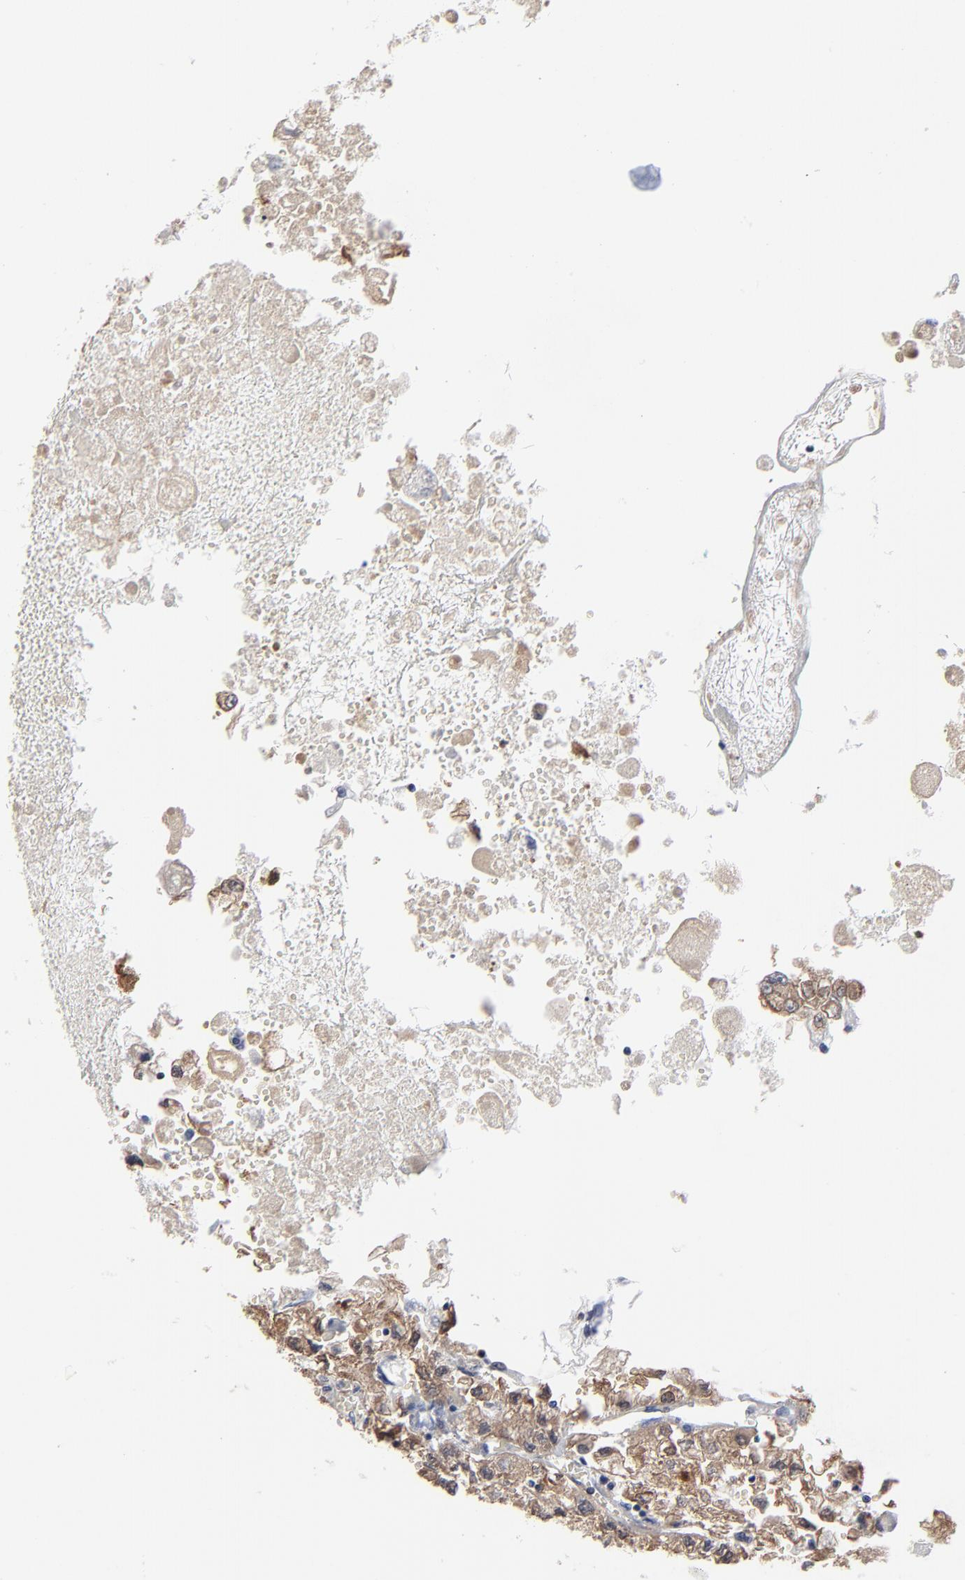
{"staining": {"intensity": "weak", "quantity": ">75%", "location": "cytoplasmic/membranous"}, "tissue": "renal cancer", "cell_type": "Tumor cells", "image_type": "cancer", "snomed": [{"axis": "morphology", "description": "Adenocarcinoma, NOS"}, {"axis": "topography", "description": "Kidney"}], "caption": "A photomicrograph of human renal cancer stained for a protein shows weak cytoplasmic/membranous brown staining in tumor cells. (DAB = brown stain, brightfield microscopy at high magnification).", "gene": "MAP2K1", "patient": {"sex": "female", "age": 83}}